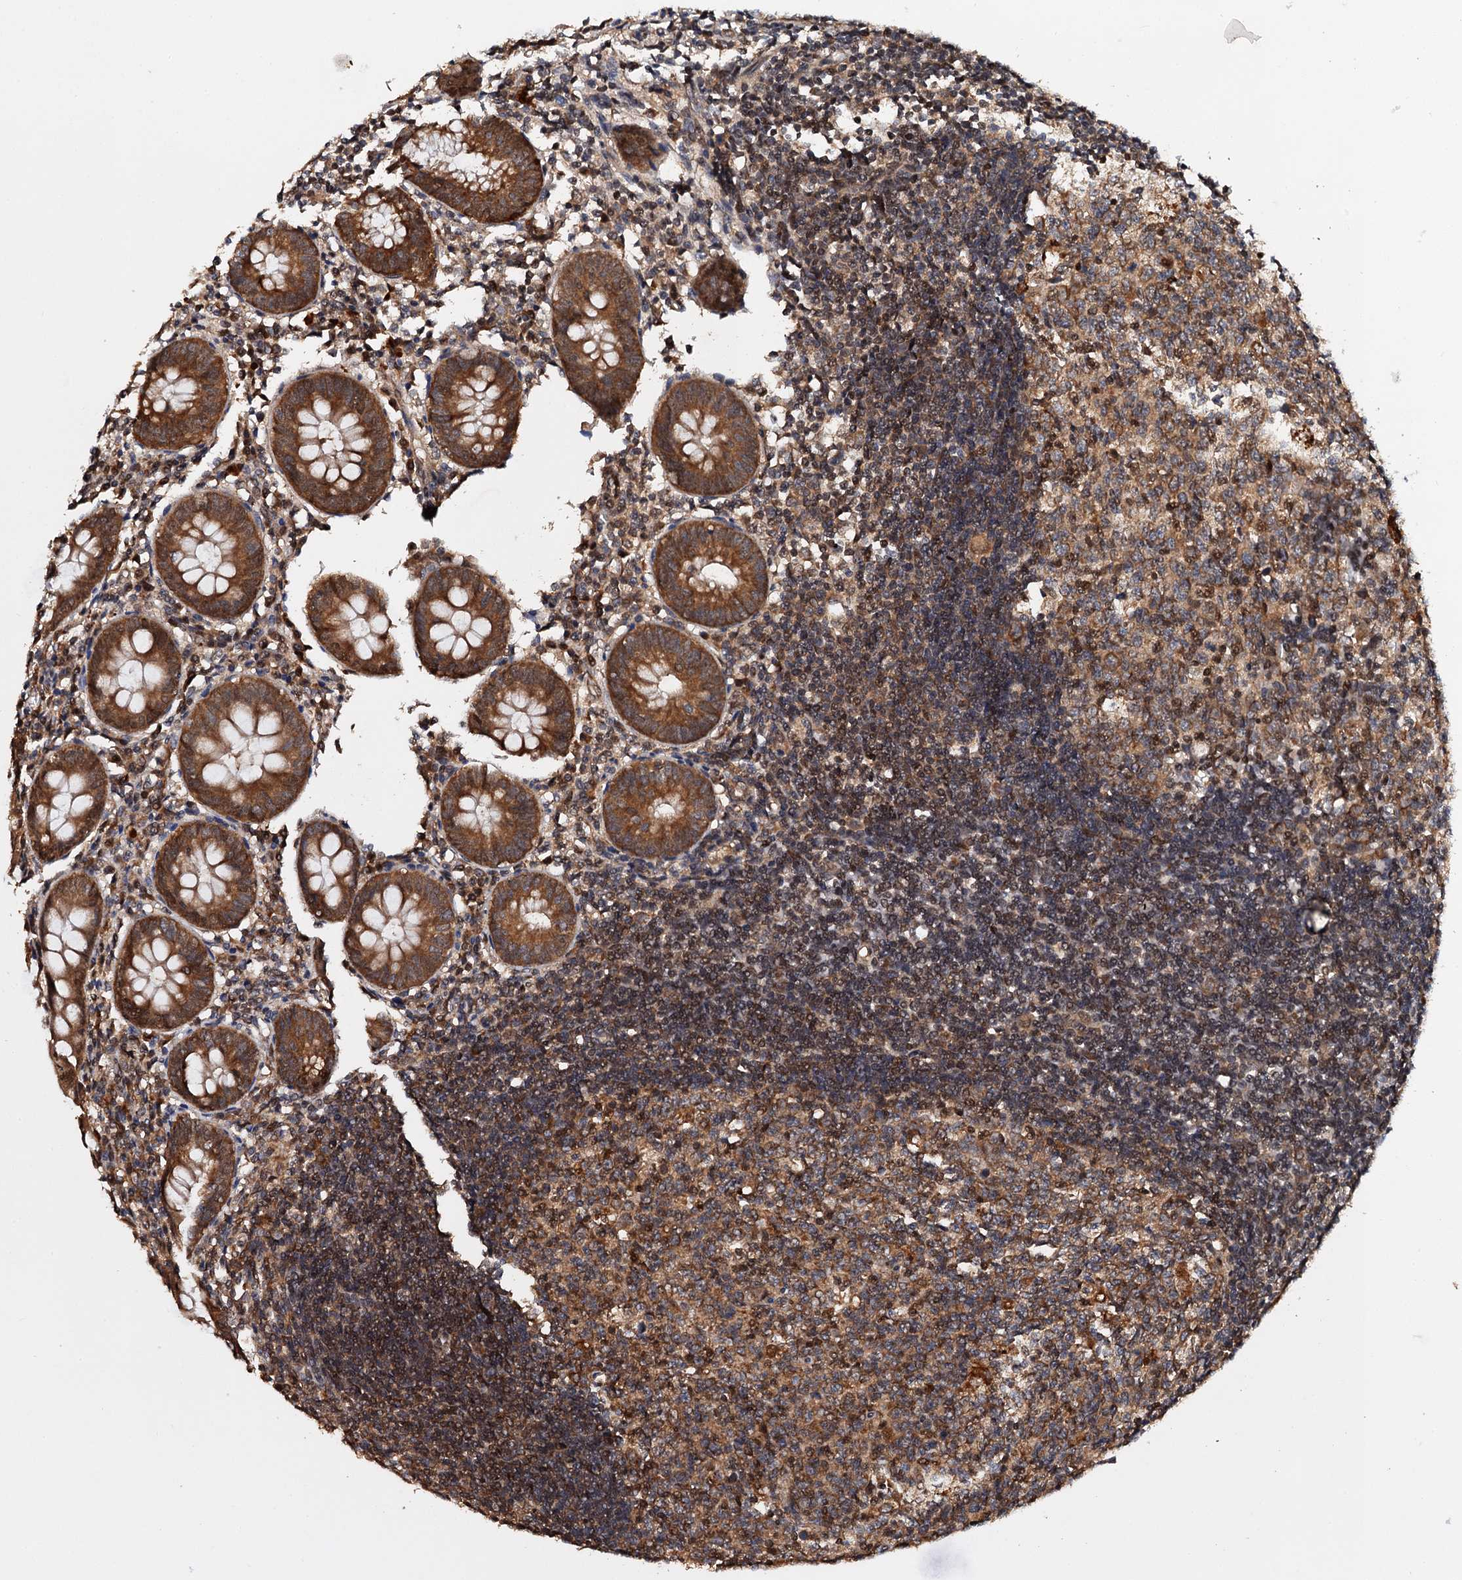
{"staining": {"intensity": "moderate", "quantity": ">75%", "location": "cytoplasmic/membranous"}, "tissue": "appendix", "cell_type": "Glandular cells", "image_type": "normal", "snomed": [{"axis": "morphology", "description": "Normal tissue, NOS"}, {"axis": "topography", "description": "Appendix"}], "caption": "High-power microscopy captured an immunohistochemistry (IHC) image of normal appendix, revealing moderate cytoplasmic/membranous expression in approximately >75% of glandular cells.", "gene": "MIER2", "patient": {"sex": "female", "age": 54}}